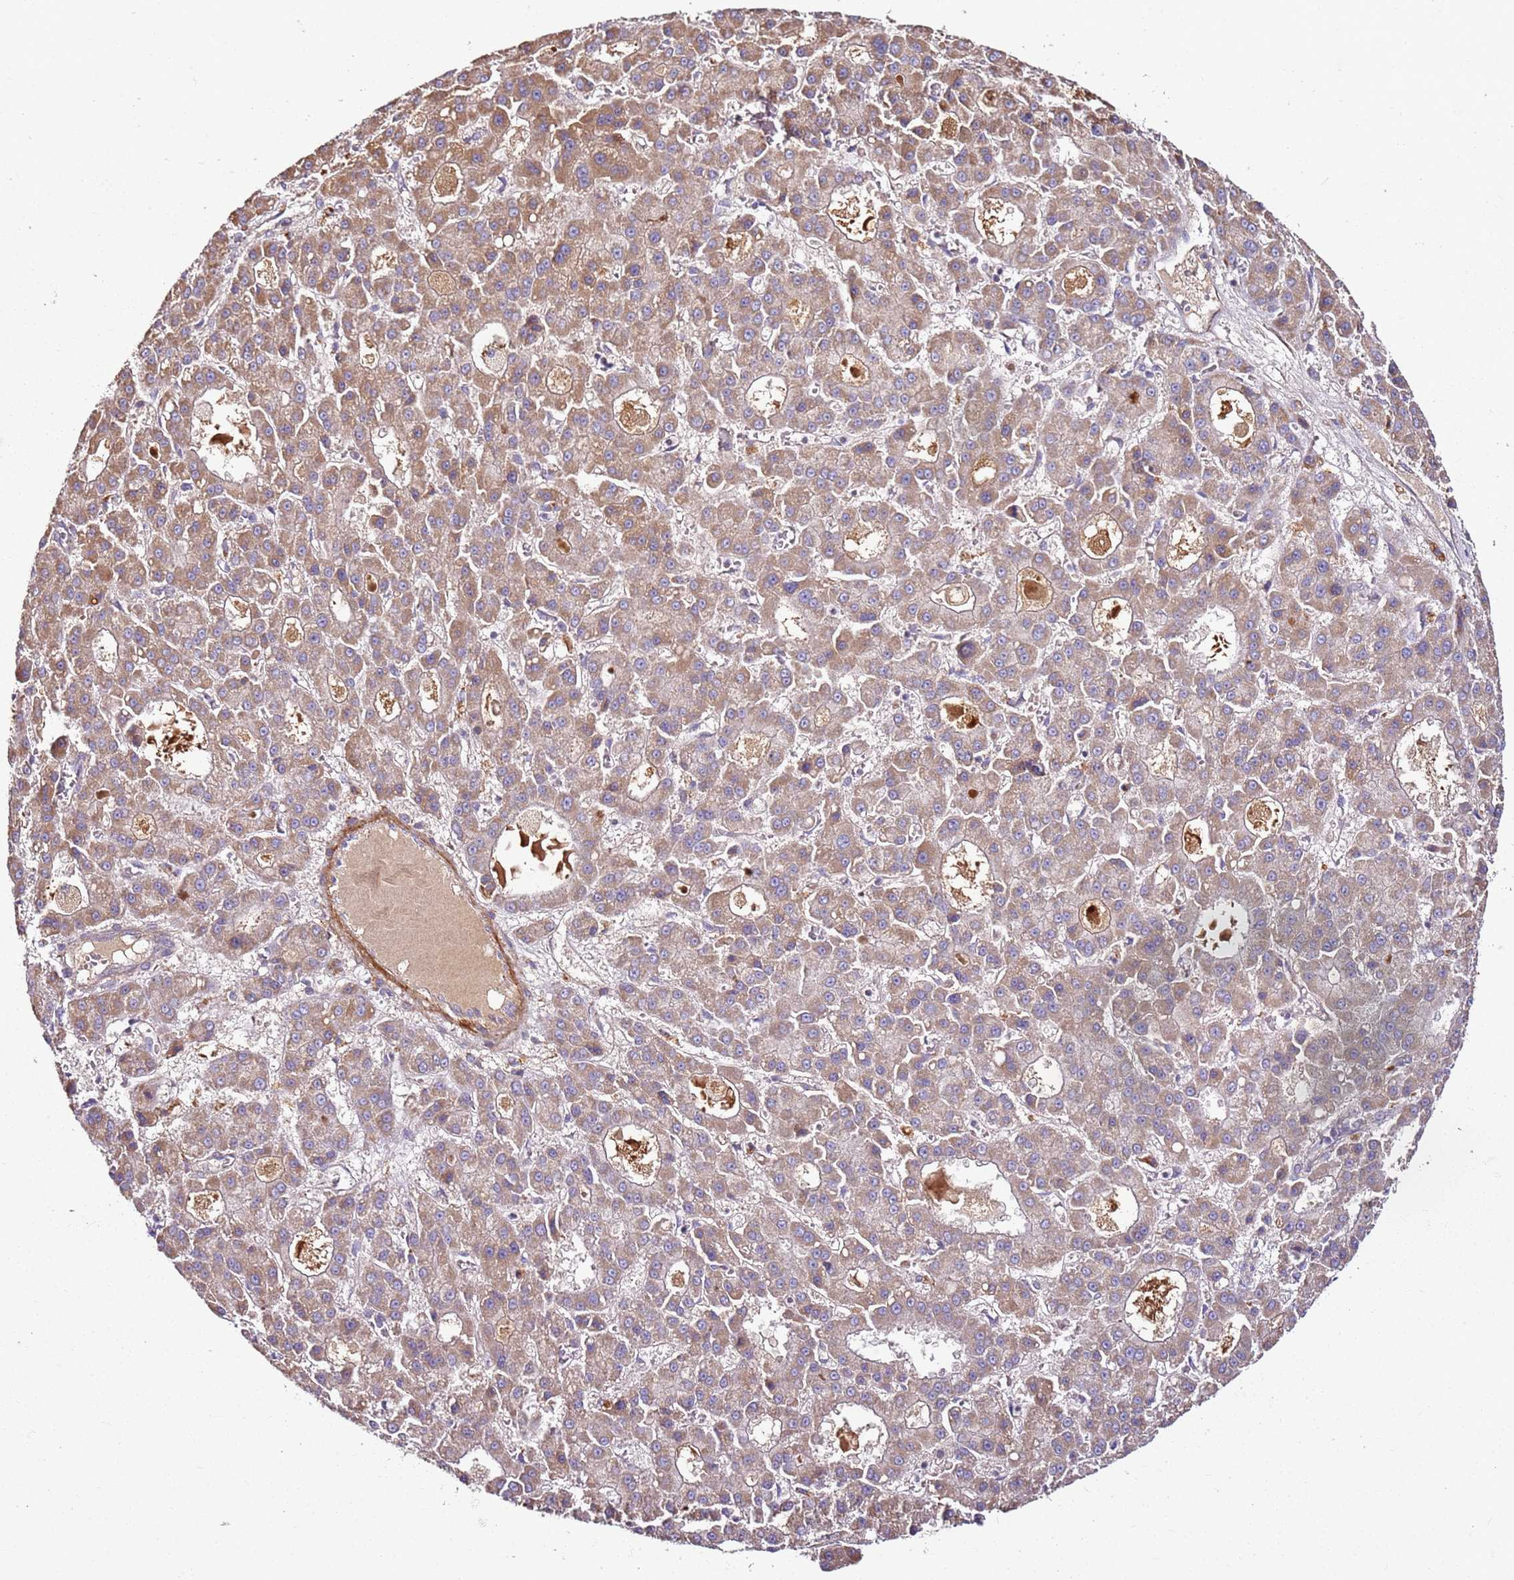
{"staining": {"intensity": "weak", "quantity": ">75%", "location": "cytoplasmic/membranous"}, "tissue": "liver cancer", "cell_type": "Tumor cells", "image_type": "cancer", "snomed": [{"axis": "morphology", "description": "Carcinoma, Hepatocellular, NOS"}, {"axis": "topography", "description": "Liver"}], "caption": "Immunohistochemical staining of human liver cancer (hepatocellular carcinoma) shows low levels of weak cytoplasmic/membranous protein positivity in about >75% of tumor cells. The protein of interest is stained brown, and the nuclei are stained in blue (DAB IHC with brightfield microscopy, high magnification).", "gene": "KRTAP21-3", "patient": {"sex": "male", "age": 70}}